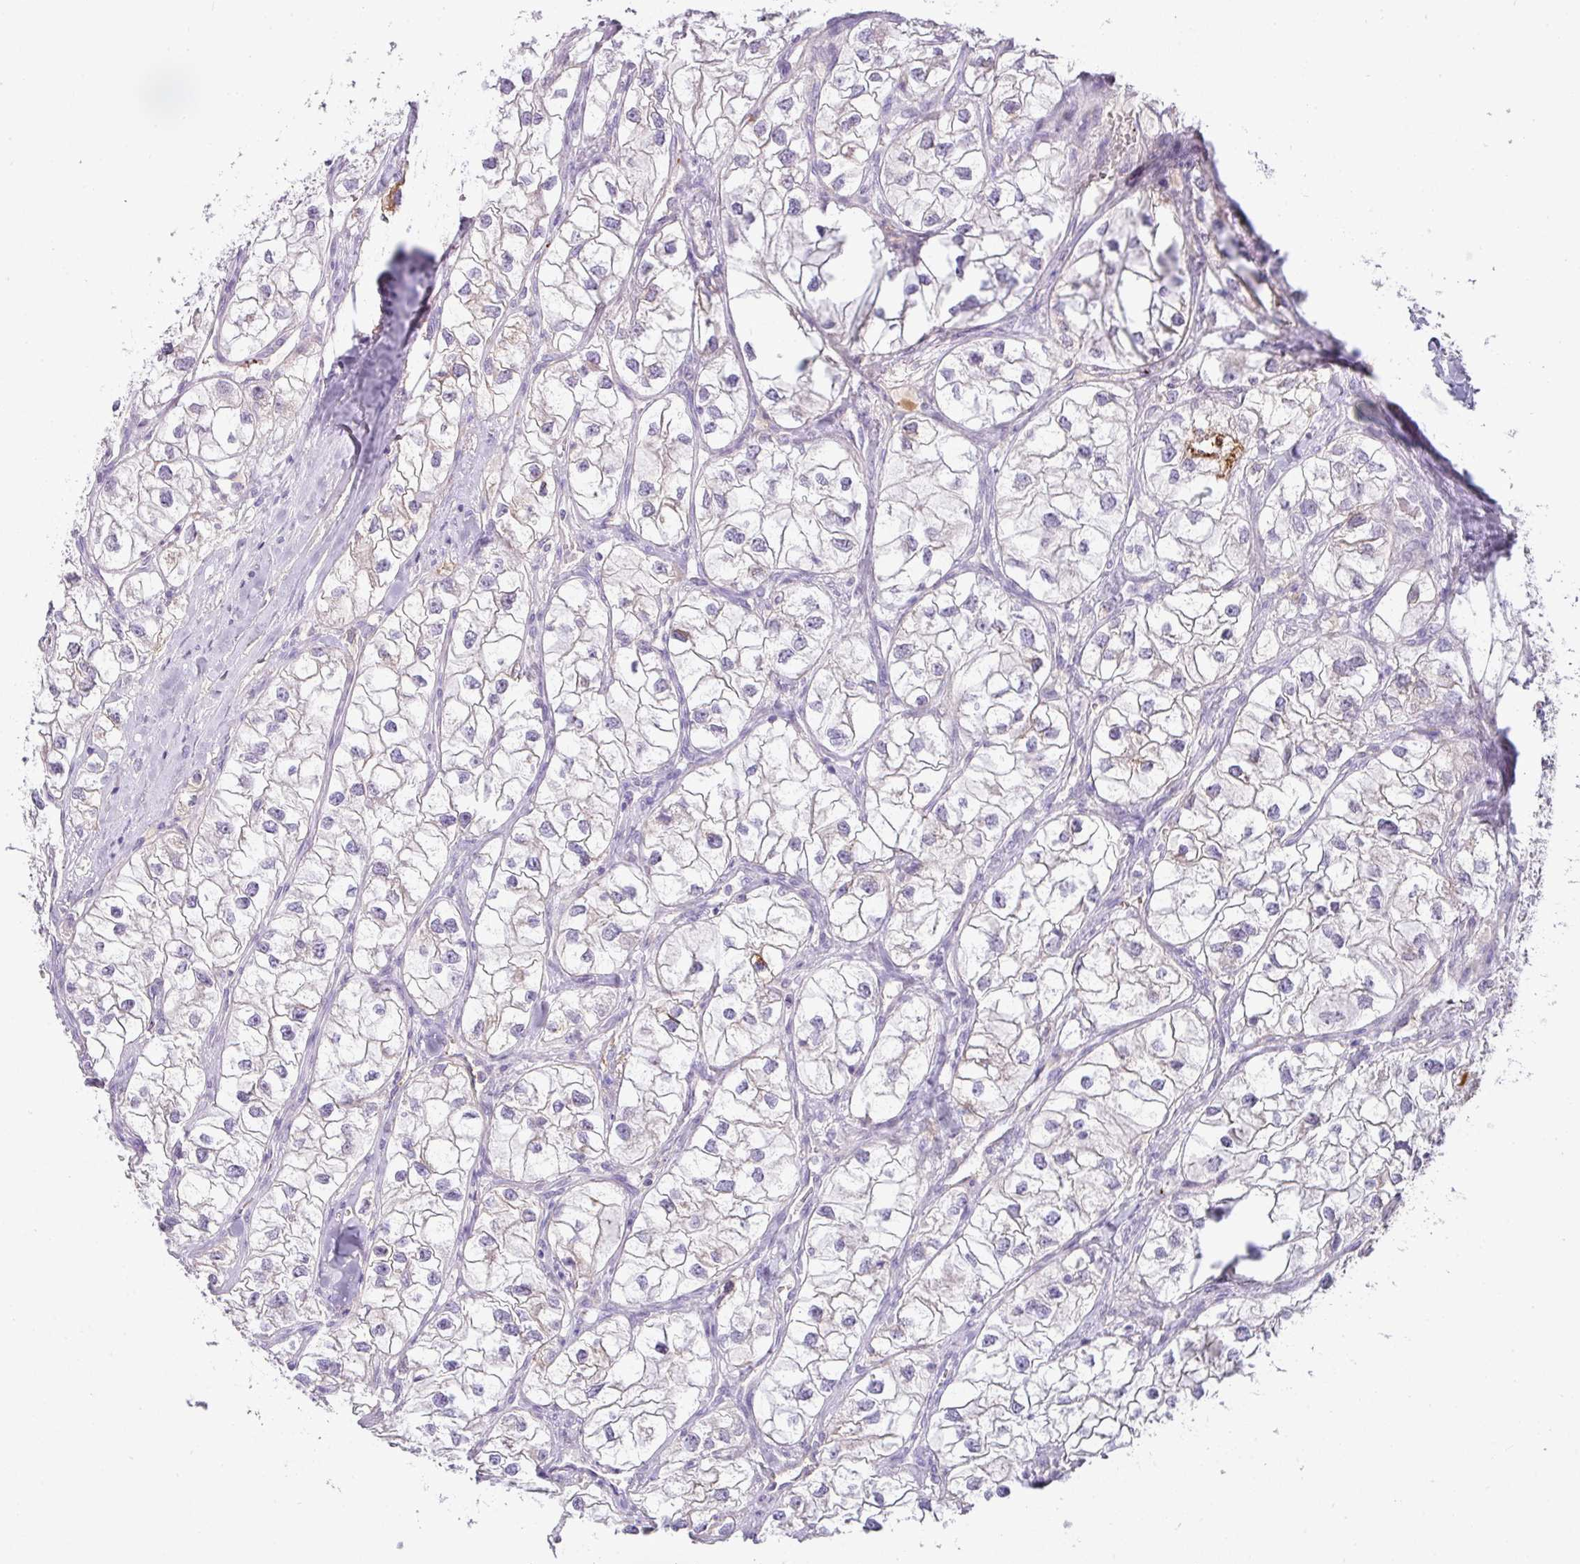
{"staining": {"intensity": "weak", "quantity": "<25%", "location": "cytoplasmic/membranous"}, "tissue": "renal cancer", "cell_type": "Tumor cells", "image_type": "cancer", "snomed": [{"axis": "morphology", "description": "Adenocarcinoma, NOS"}, {"axis": "topography", "description": "Kidney"}], "caption": "The micrograph exhibits no significant positivity in tumor cells of renal adenocarcinoma.", "gene": "FGF17", "patient": {"sex": "male", "age": 59}}